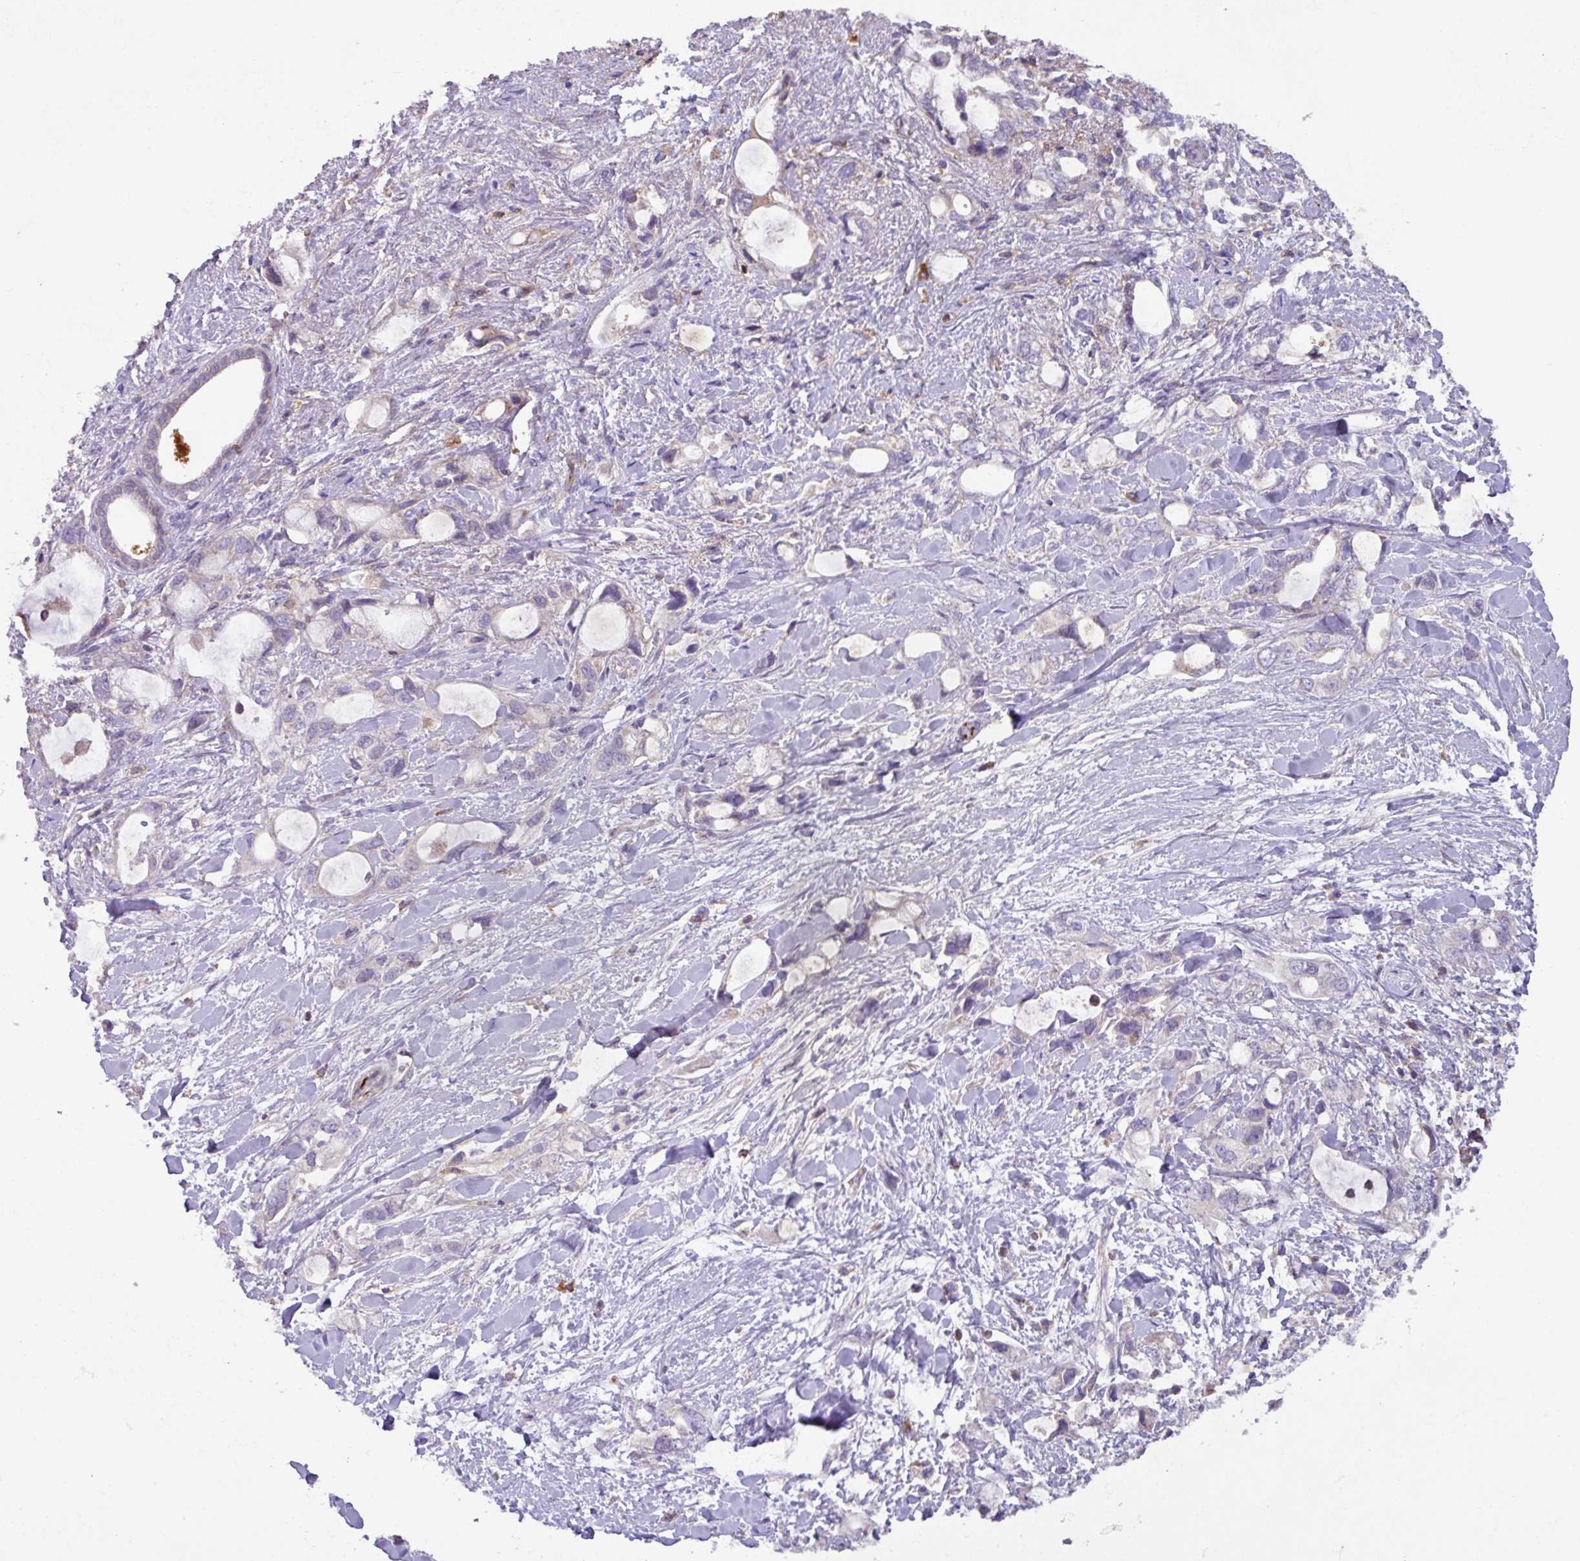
{"staining": {"intensity": "negative", "quantity": "none", "location": "none"}, "tissue": "pancreatic cancer", "cell_type": "Tumor cells", "image_type": "cancer", "snomed": [{"axis": "morphology", "description": "Adenocarcinoma, NOS"}, {"axis": "topography", "description": "Pancreas"}], "caption": "IHC of pancreatic cancer (adenocarcinoma) reveals no positivity in tumor cells.", "gene": "PLEKHD1", "patient": {"sex": "female", "age": 56}}